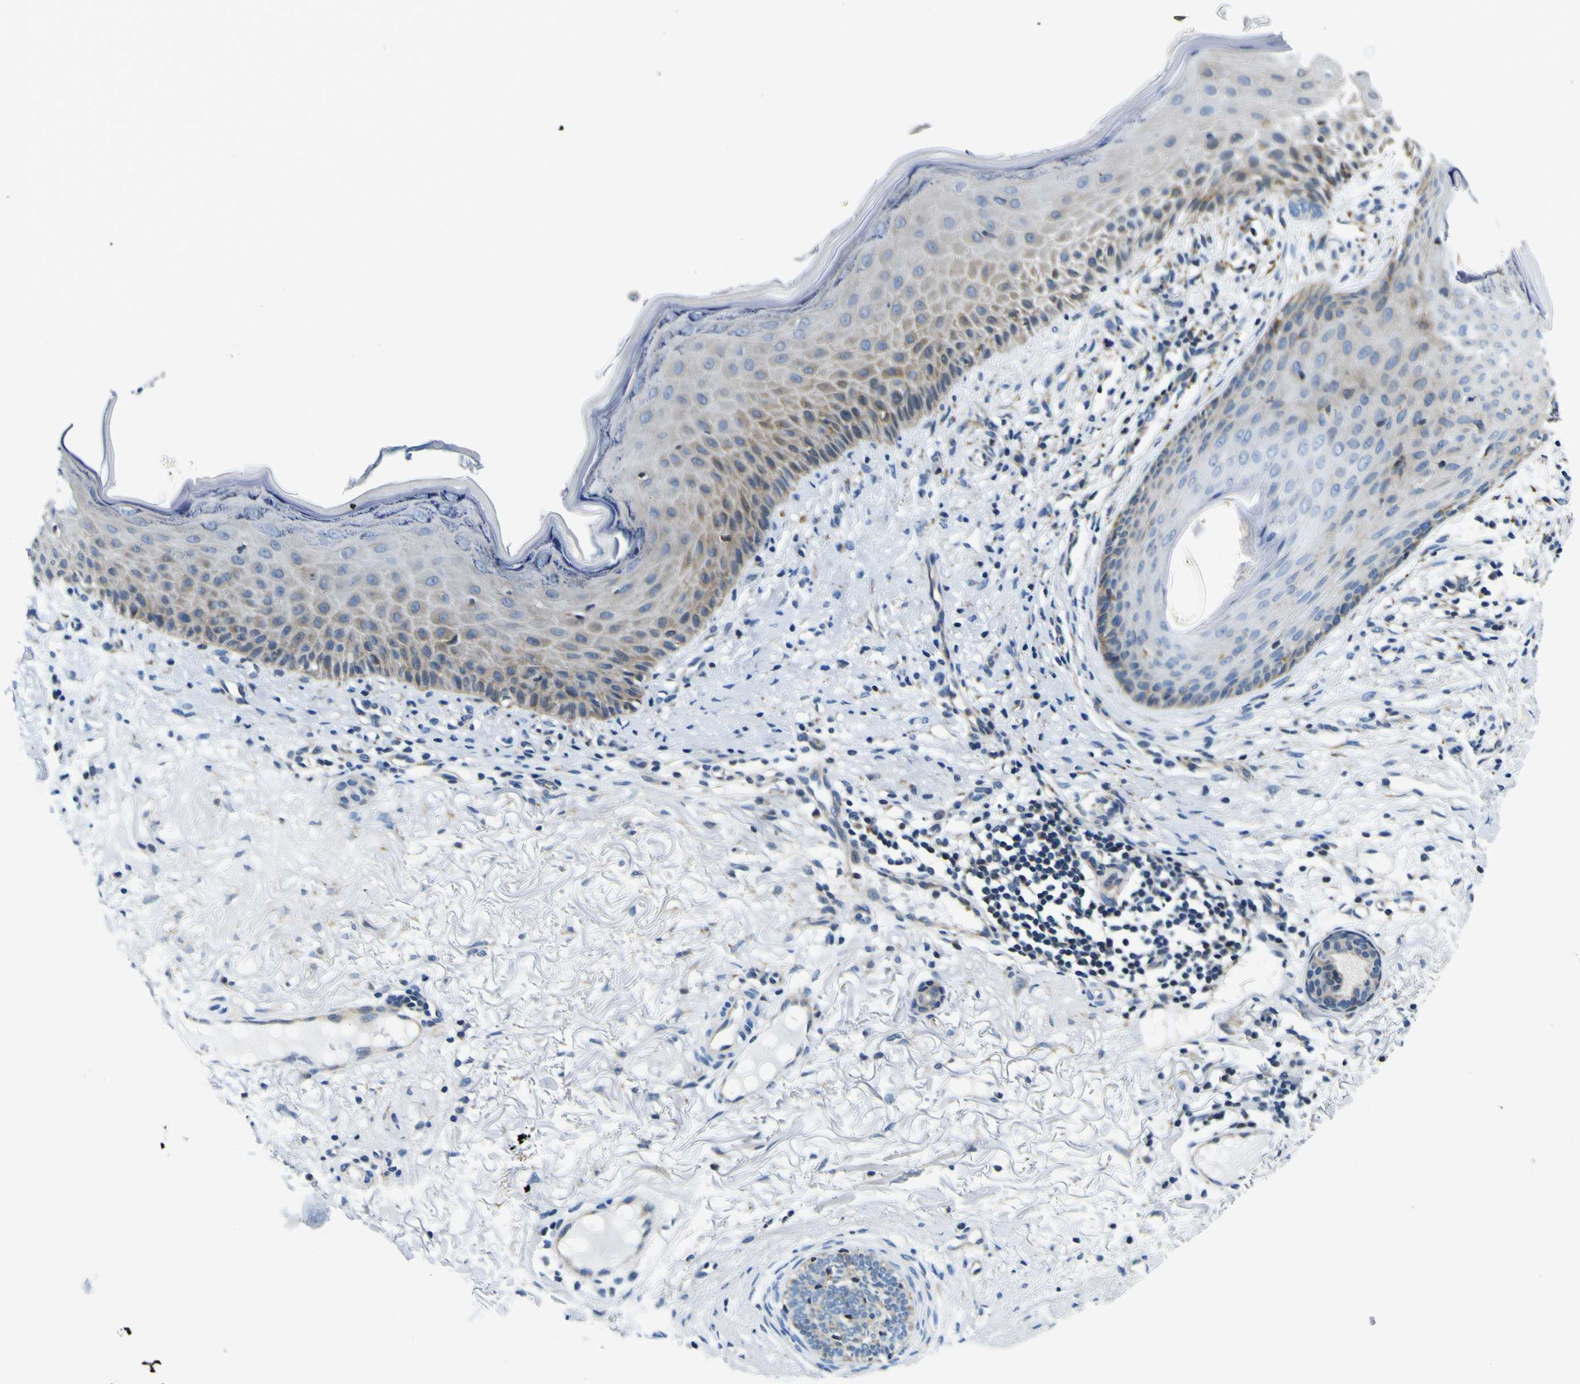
{"staining": {"intensity": "weak", "quantity": "<25%", "location": "cytoplasmic/membranous"}, "tissue": "skin cancer", "cell_type": "Tumor cells", "image_type": "cancer", "snomed": [{"axis": "morphology", "description": "Basal cell carcinoma"}, {"axis": "topography", "description": "Skin"}], "caption": "Immunohistochemistry (IHC) of basal cell carcinoma (skin) demonstrates no expression in tumor cells.", "gene": "NLRP3", "patient": {"sex": "female", "age": 70}}